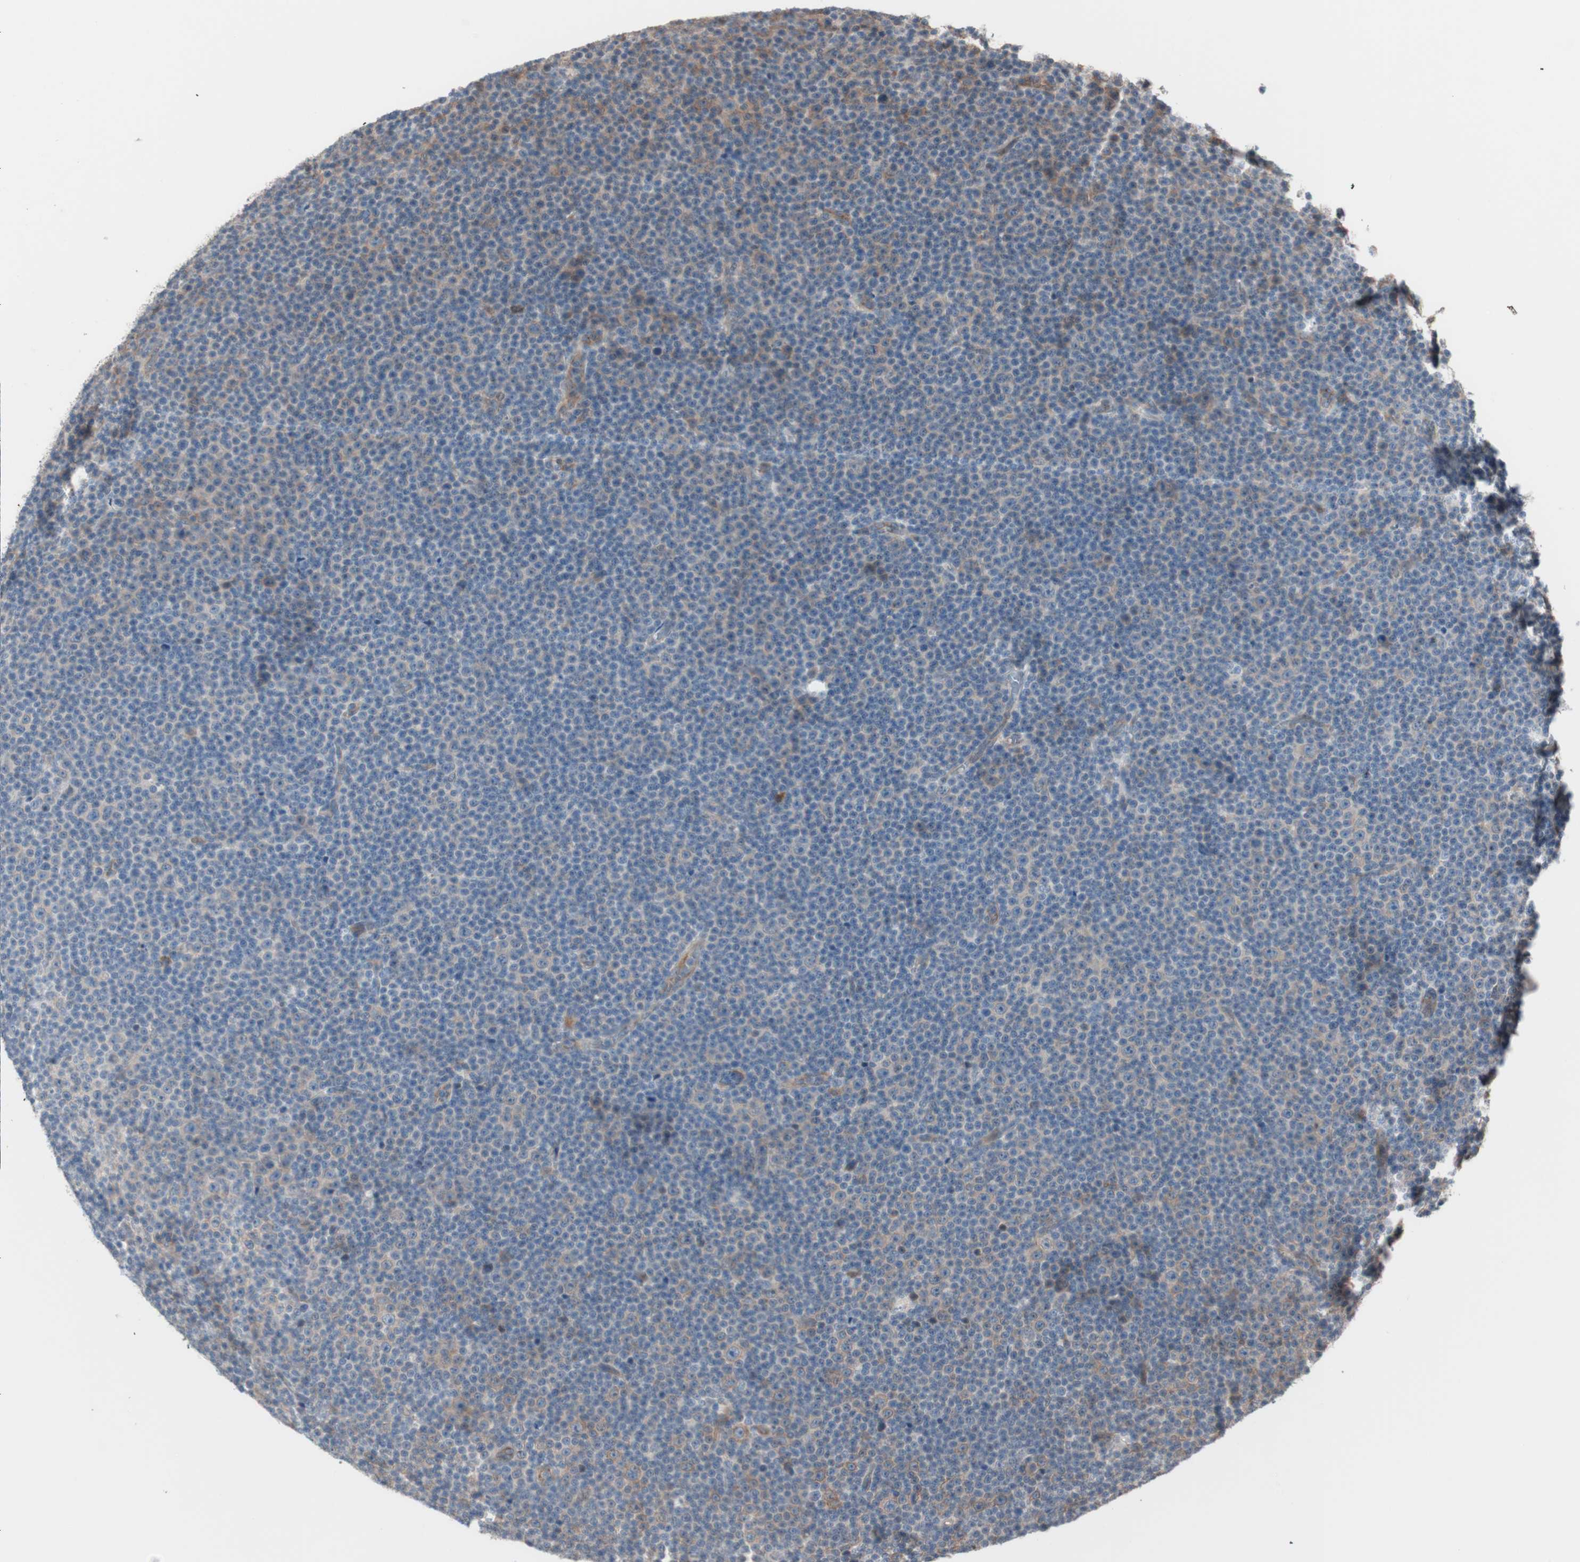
{"staining": {"intensity": "weak", "quantity": "25%-75%", "location": "cytoplasmic/membranous"}, "tissue": "lymphoma", "cell_type": "Tumor cells", "image_type": "cancer", "snomed": [{"axis": "morphology", "description": "Malignant lymphoma, non-Hodgkin's type, Low grade"}, {"axis": "topography", "description": "Lymph node"}], "caption": "An immunohistochemistry (IHC) histopathology image of tumor tissue is shown. Protein staining in brown highlights weak cytoplasmic/membranous positivity in lymphoma within tumor cells.", "gene": "ALG5", "patient": {"sex": "female", "age": 67}}